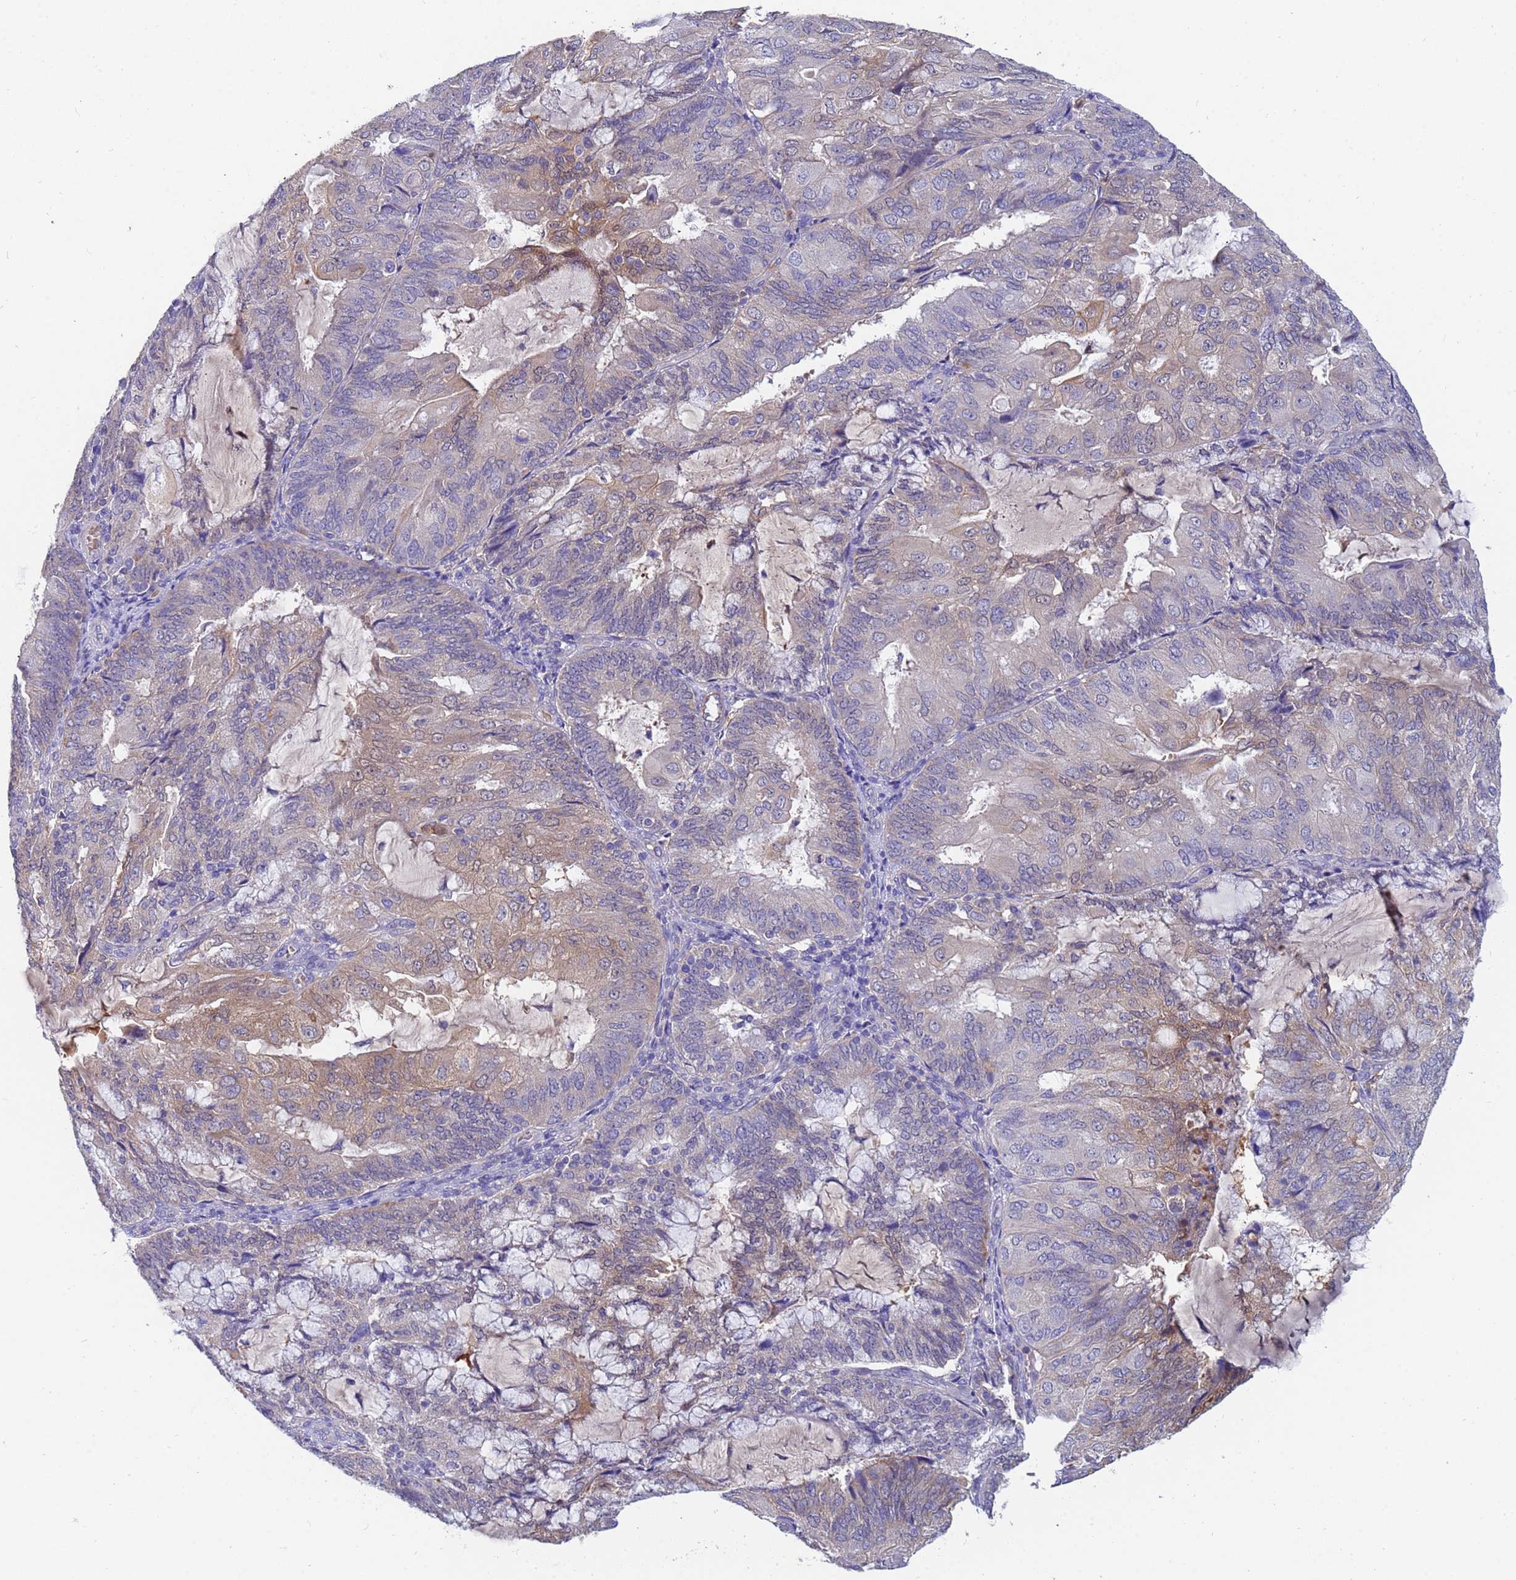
{"staining": {"intensity": "weak", "quantity": "25%-75%", "location": "cytoplasmic/membranous"}, "tissue": "endometrial cancer", "cell_type": "Tumor cells", "image_type": "cancer", "snomed": [{"axis": "morphology", "description": "Adenocarcinoma, NOS"}, {"axis": "topography", "description": "Endometrium"}], "caption": "IHC of human endometrial adenocarcinoma displays low levels of weak cytoplasmic/membranous positivity in about 25%-75% of tumor cells.", "gene": "TTLL11", "patient": {"sex": "female", "age": 81}}